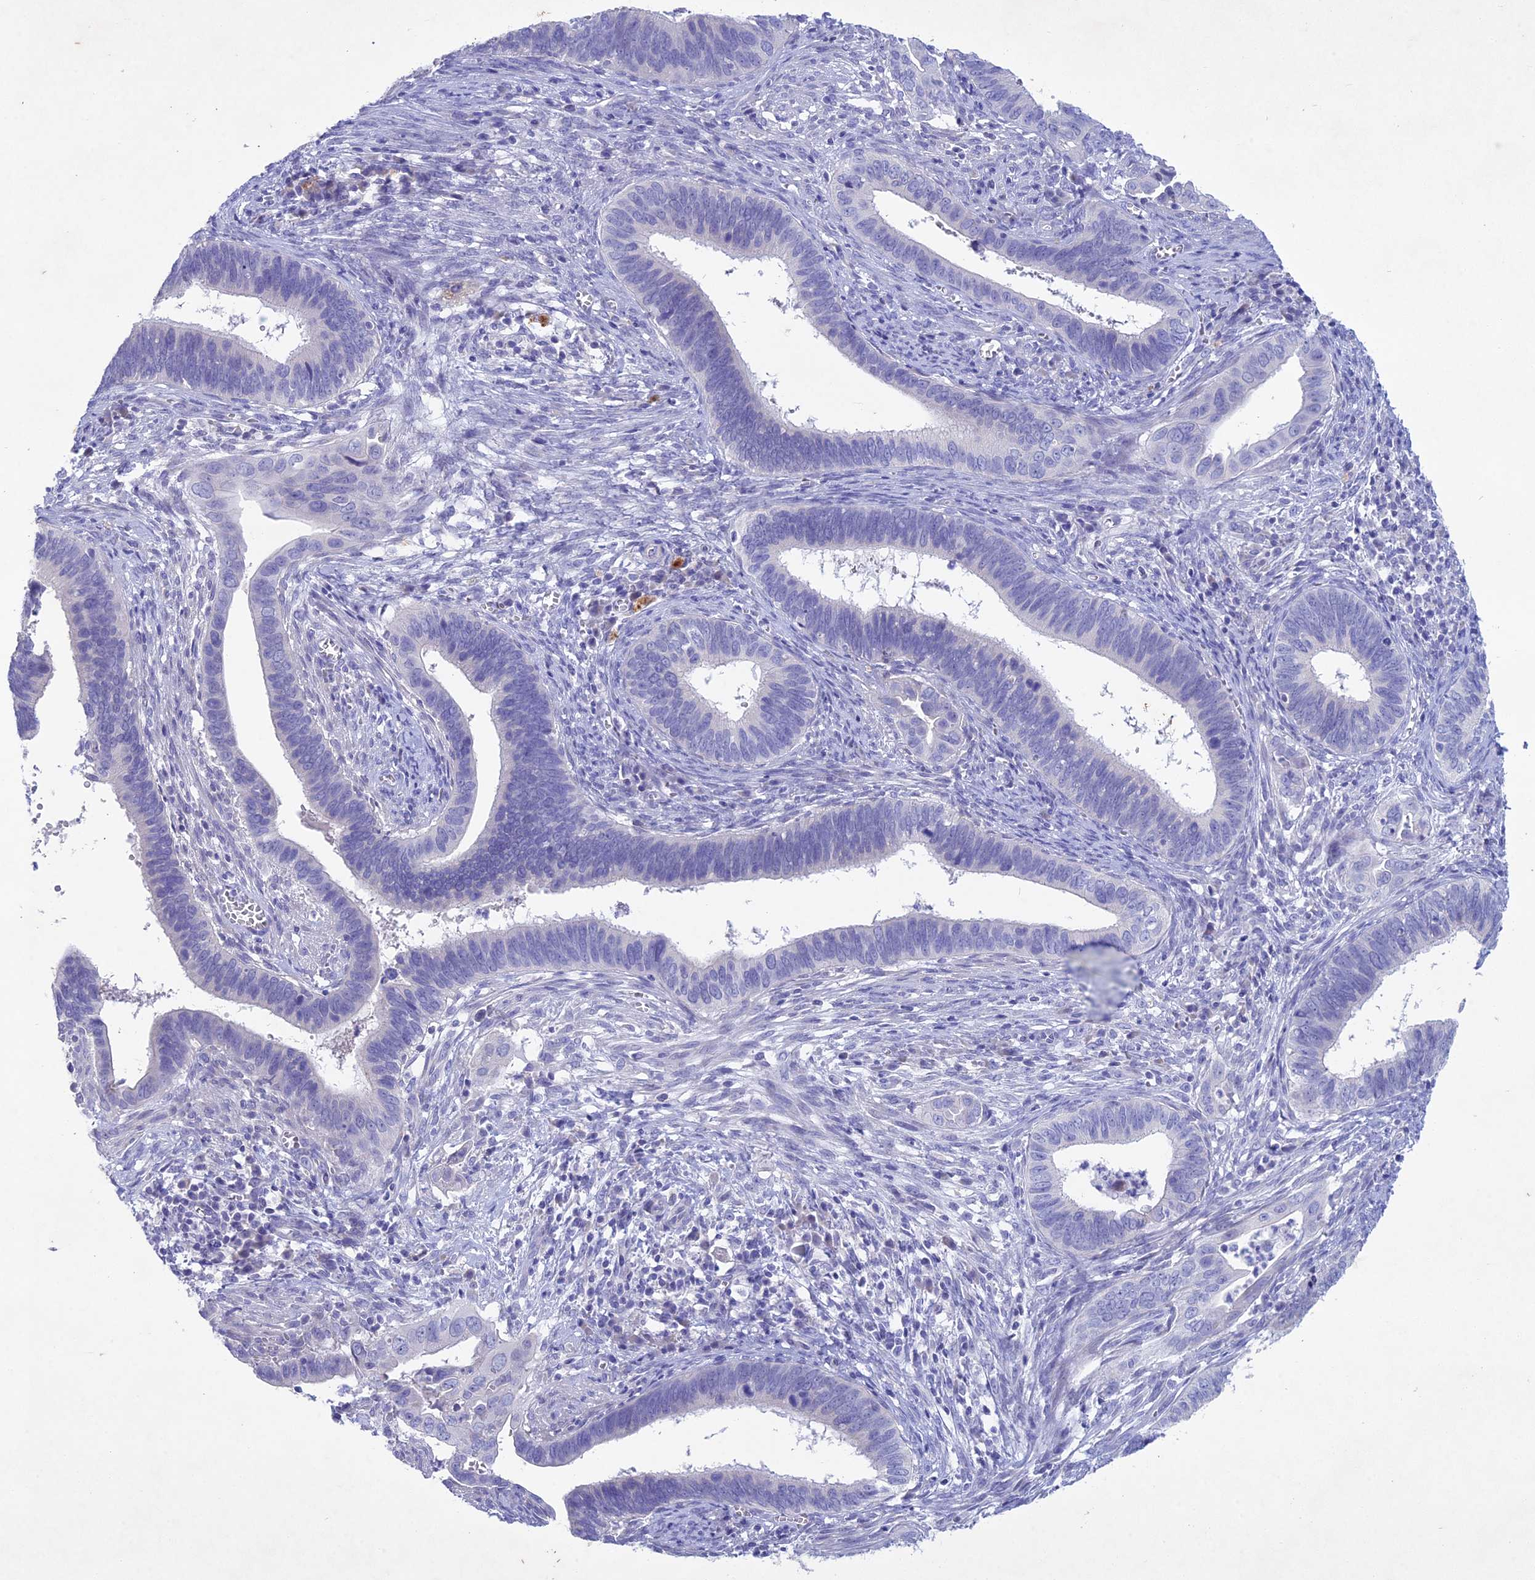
{"staining": {"intensity": "negative", "quantity": "none", "location": "none"}, "tissue": "cervical cancer", "cell_type": "Tumor cells", "image_type": "cancer", "snomed": [{"axis": "morphology", "description": "Adenocarcinoma, NOS"}, {"axis": "topography", "description": "Cervix"}], "caption": "Immunohistochemical staining of cervical cancer (adenocarcinoma) exhibits no significant positivity in tumor cells. The staining was performed using DAB (3,3'-diaminobenzidine) to visualize the protein expression in brown, while the nuclei were stained in blue with hematoxylin (Magnification: 20x).", "gene": "BTBD19", "patient": {"sex": "female", "age": 42}}